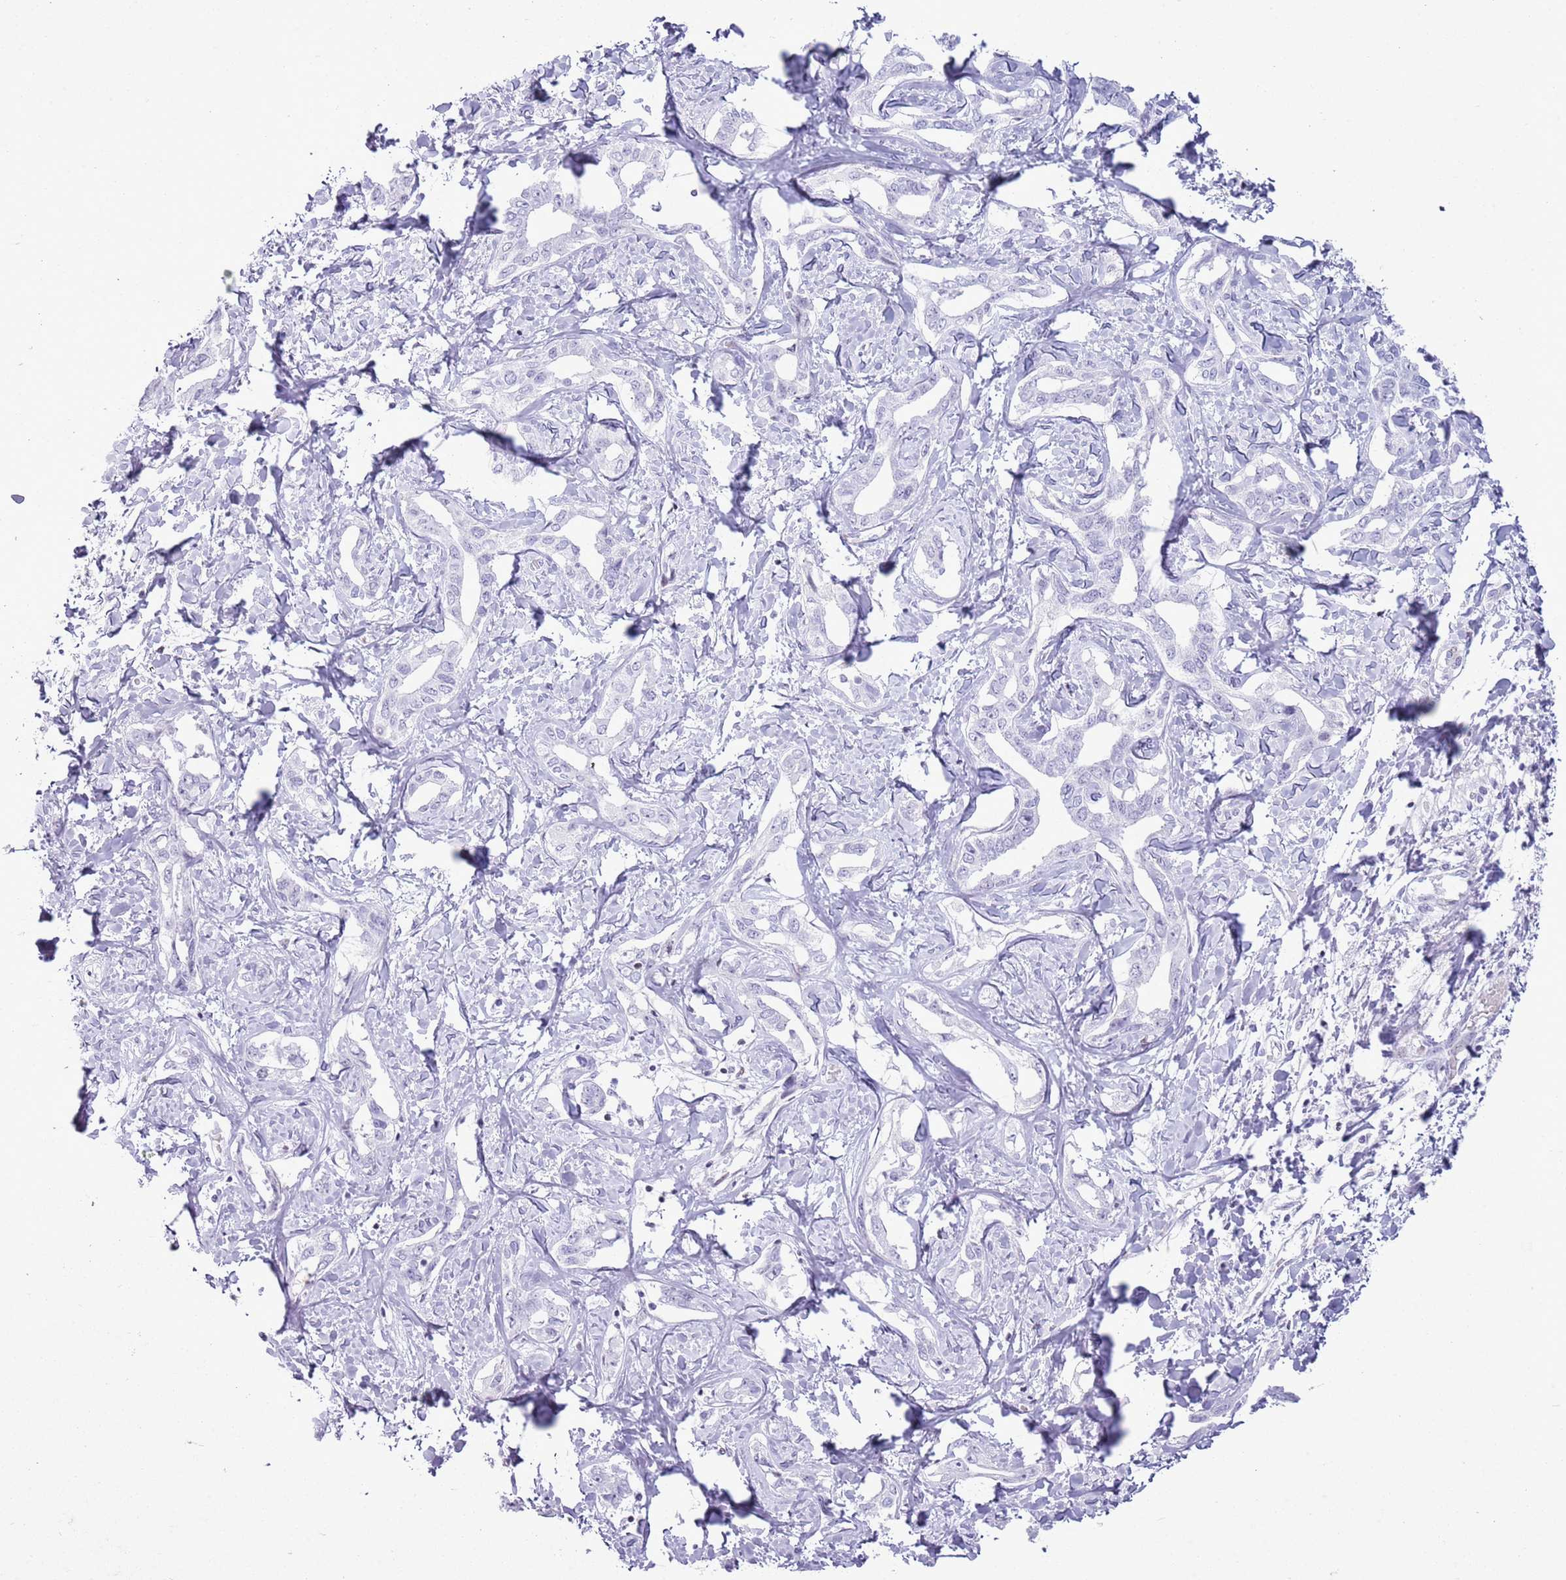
{"staining": {"intensity": "negative", "quantity": "none", "location": "none"}, "tissue": "liver cancer", "cell_type": "Tumor cells", "image_type": "cancer", "snomed": [{"axis": "morphology", "description": "Cholangiocarcinoma"}, {"axis": "topography", "description": "Liver"}], "caption": "Immunohistochemical staining of human liver cancer demonstrates no significant staining in tumor cells.", "gene": "ASIP", "patient": {"sex": "male", "age": 59}}